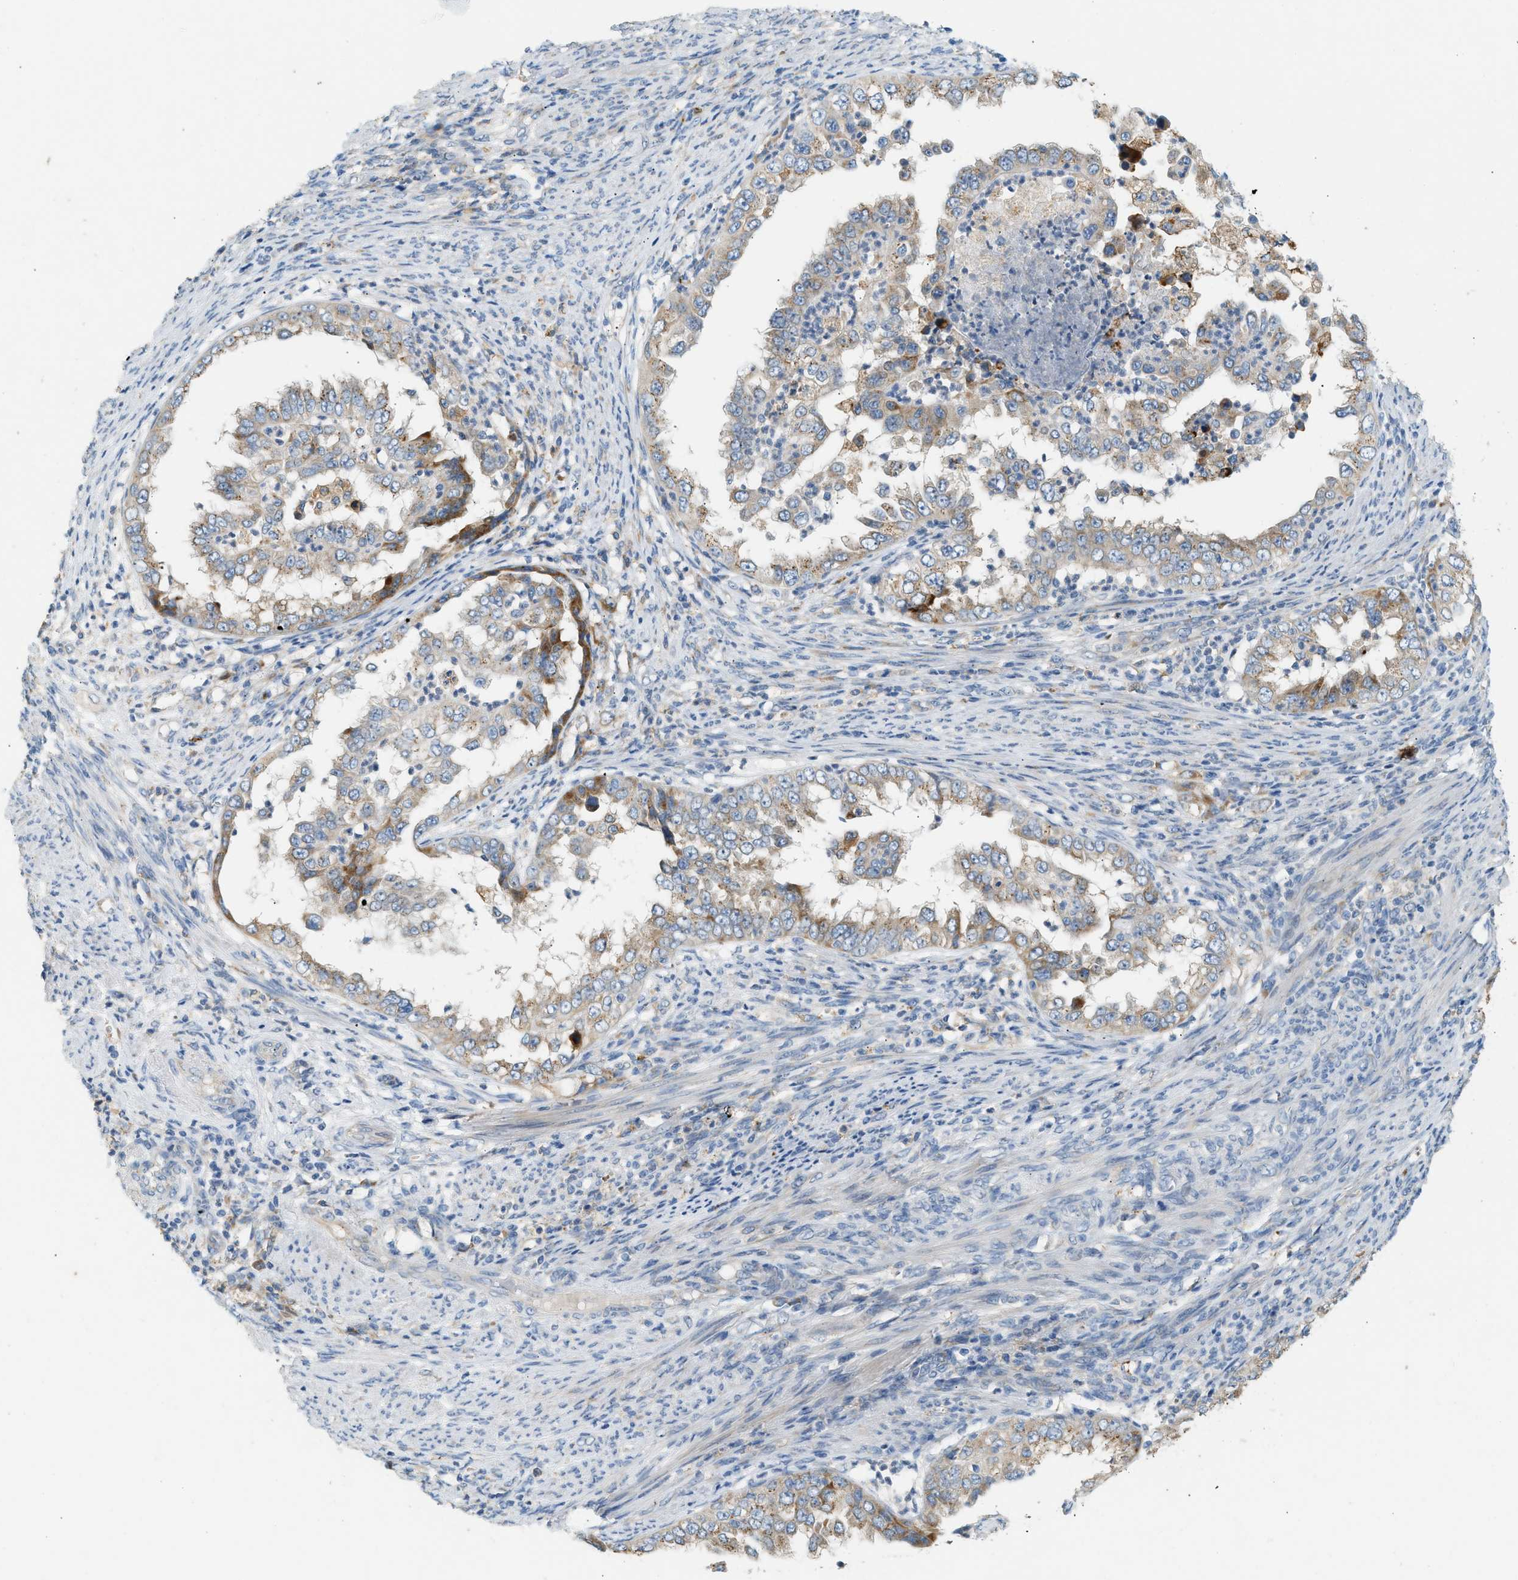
{"staining": {"intensity": "moderate", "quantity": ">75%", "location": "cytoplasmic/membranous"}, "tissue": "endometrial cancer", "cell_type": "Tumor cells", "image_type": "cancer", "snomed": [{"axis": "morphology", "description": "Adenocarcinoma, NOS"}, {"axis": "topography", "description": "Endometrium"}], "caption": "An IHC photomicrograph of tumor tissue is shown. Protein staining in brown highlights moderate cytoplasmic/membranous positivity in endometrial cancer within tumor cells.", "gene": "CTSB", "patient": {"sex": "female", "age": 85}}